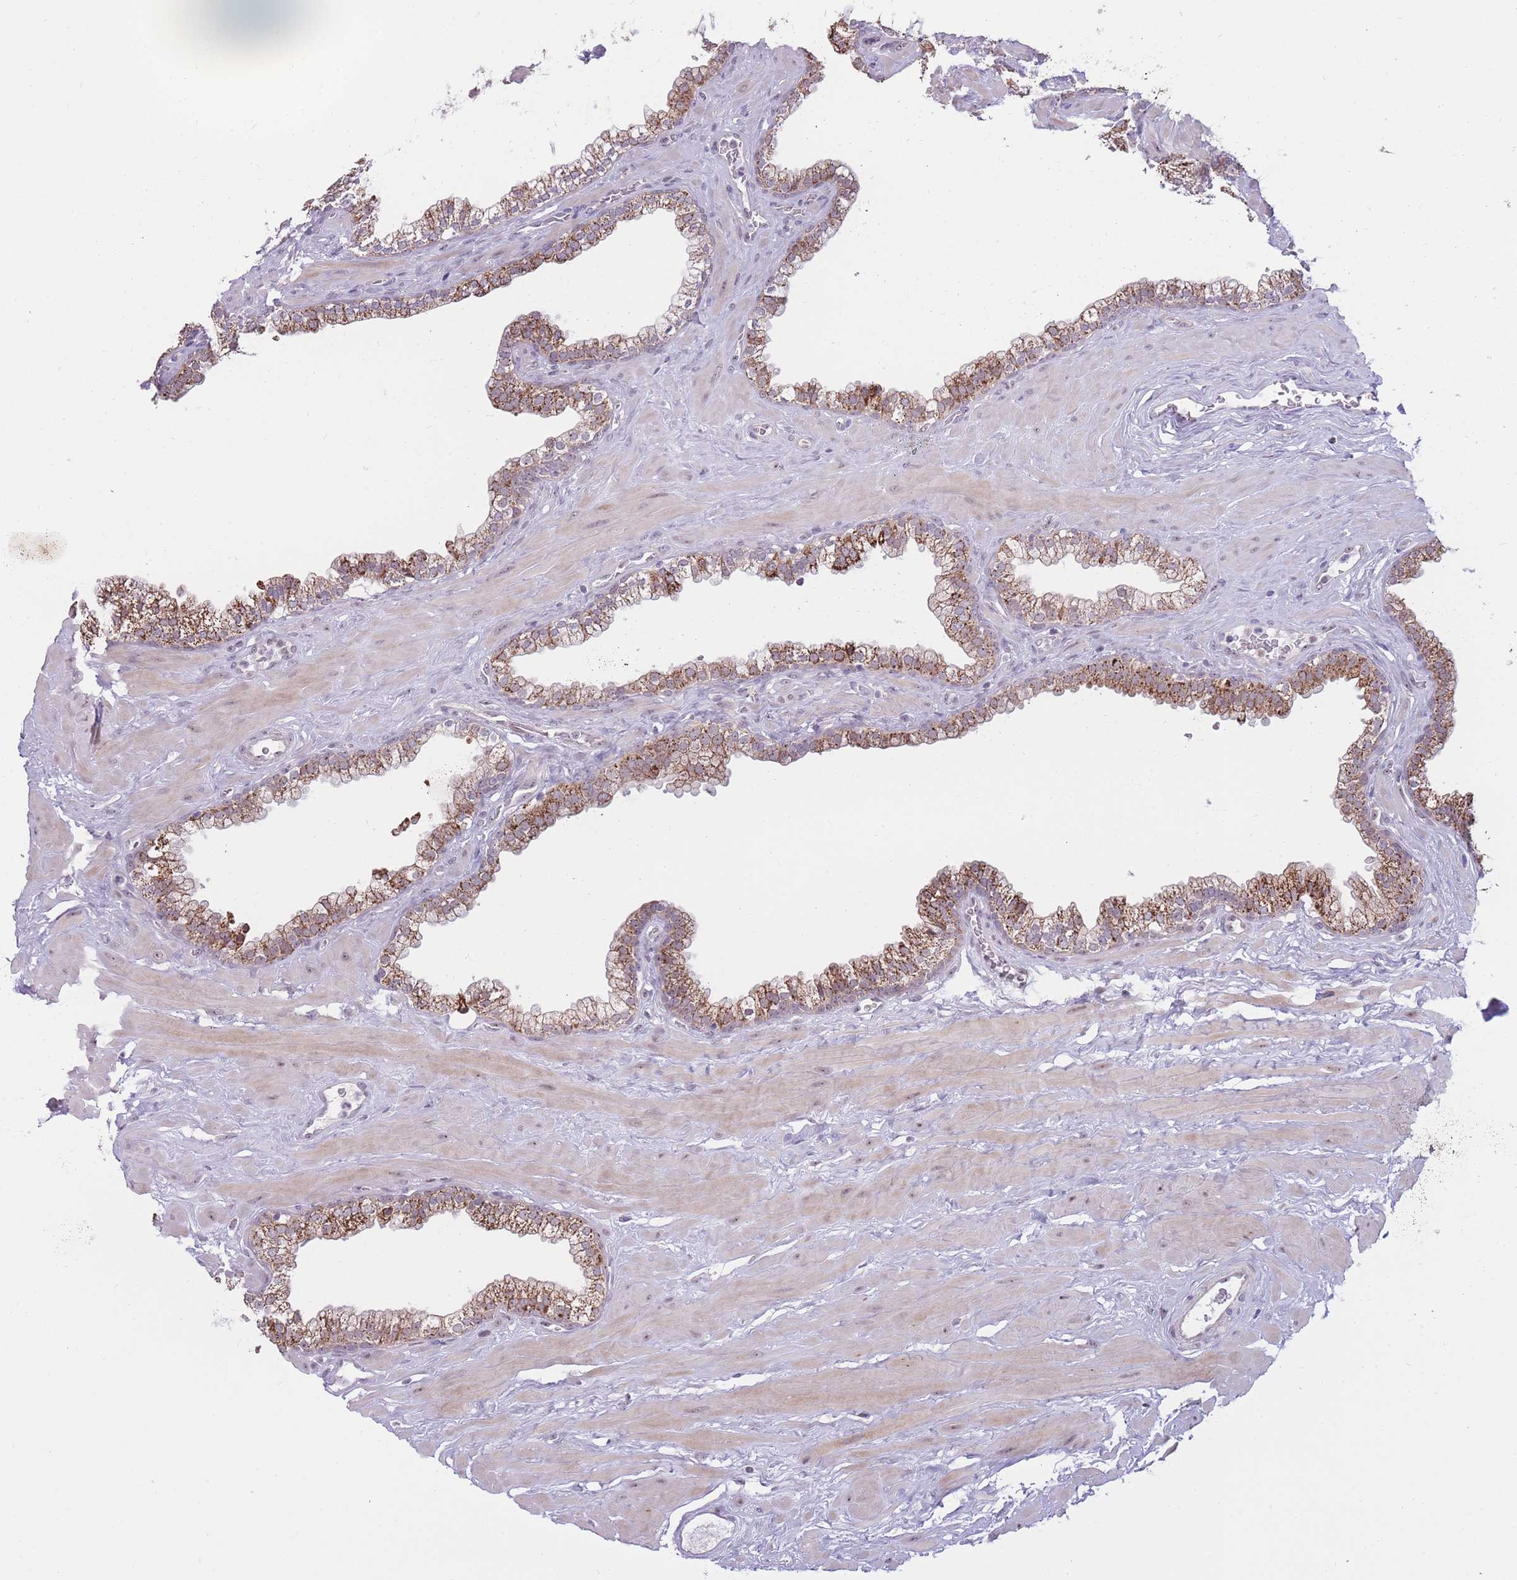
{"staining": {"intensity": "strong", "quantity": ">75%", "location": "cytoplasmic/membranous"}, "tissue": "prostate", "cell_type": "Glandular cells", "image_type": "normal", "snomed": [{"axis": "morphology", "description": "Normal tissue, NOS"}, {"axis": "morphology", "description": "Urothelial carcinoma, Low grade"}, {"axis": "topography", "description": "Urinary bladder"}, {"axis": "topography", "description": "Prostate"}], "caption": "Protein expression analysis of normal human prostate reveals strong cytoplasmic/membranous expression in about >75% of glandular cells. (DAB (3,3'-diaminobenzidine) IHC with brightfield microscopy, high magnification).", "gene": "MCIDAS", "patient": {"sex": "male", "age": 60}}